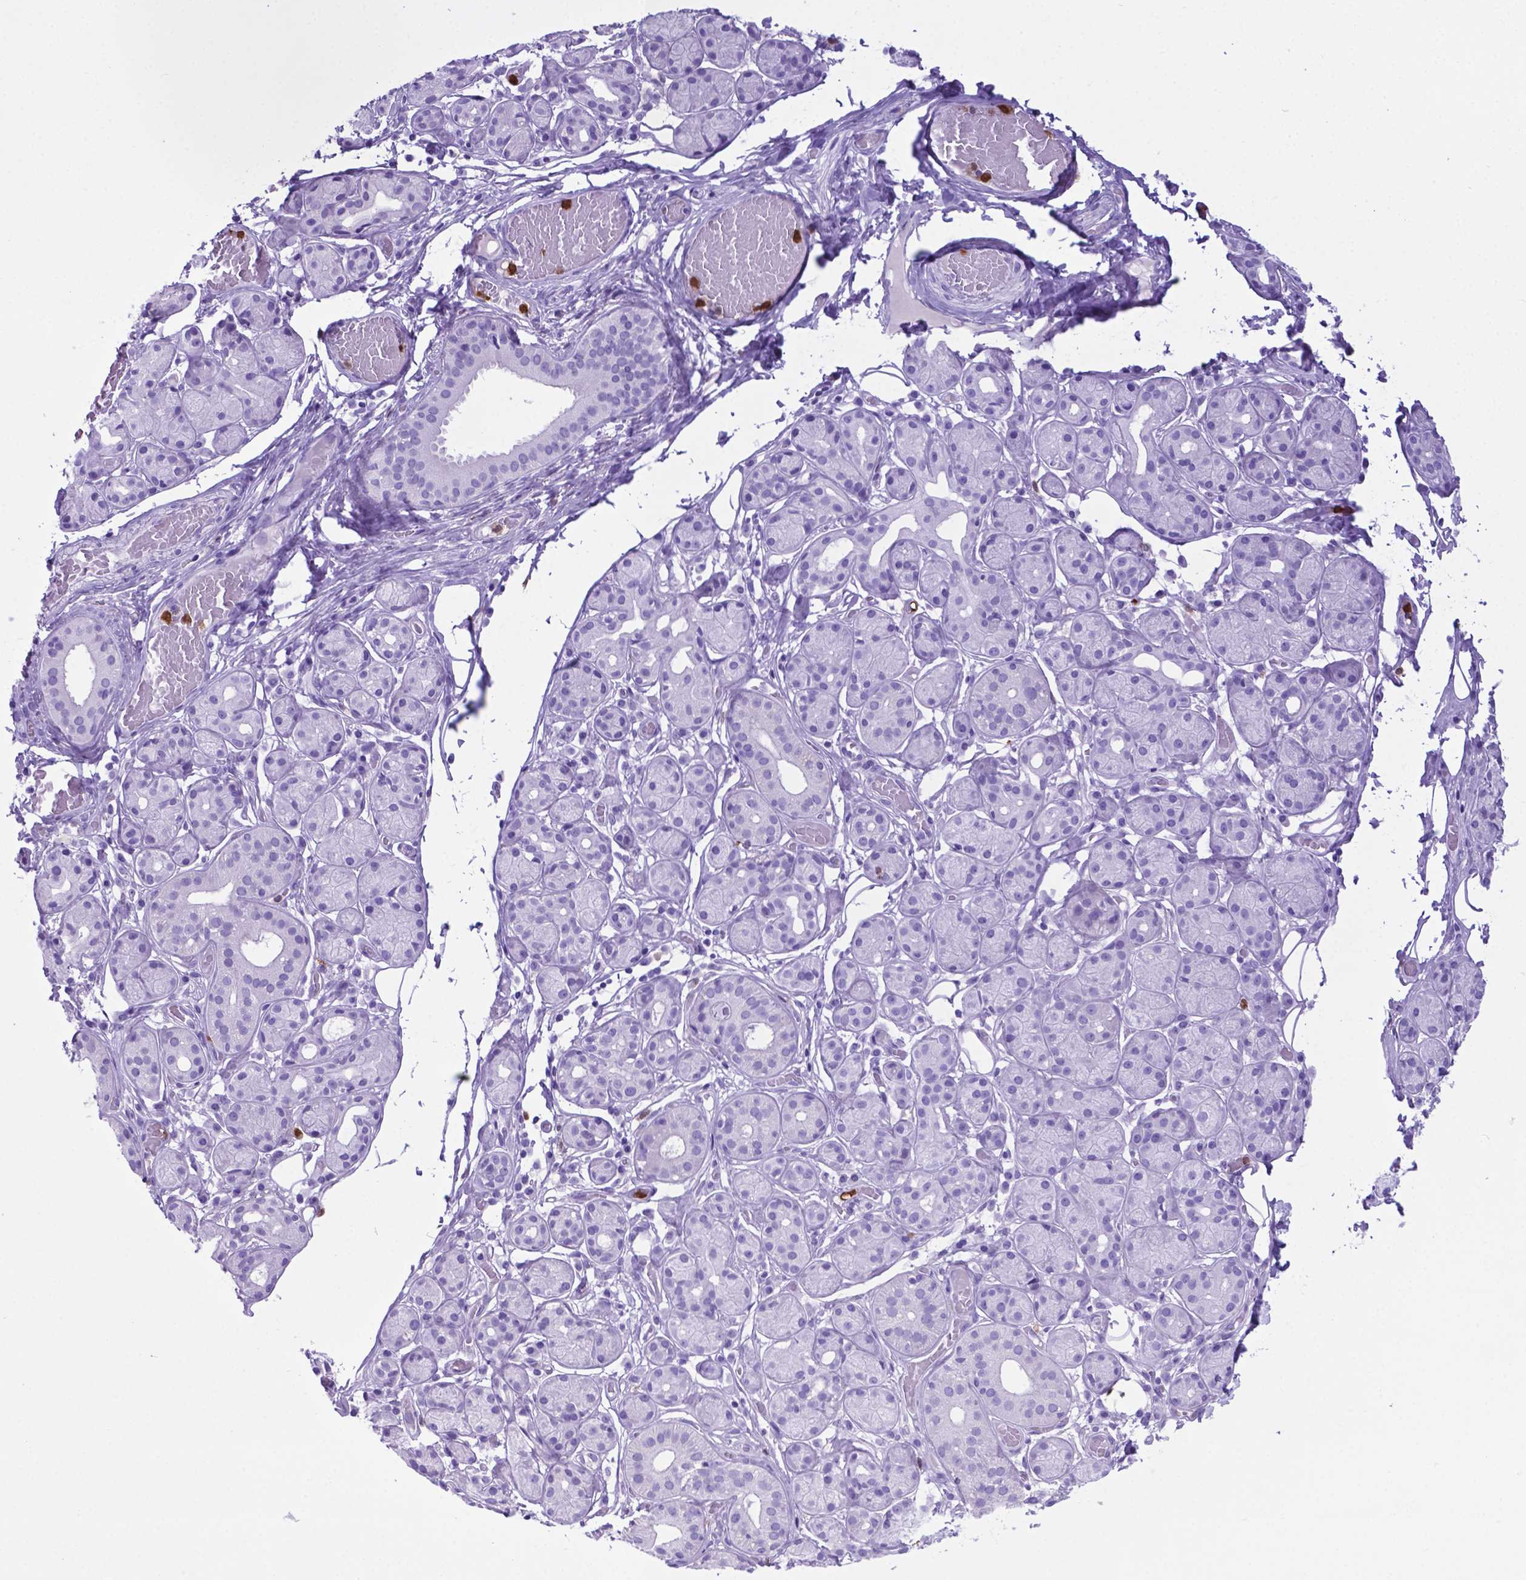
{"staining": {"intensity": "negative", "quantity": "none", "location": "none"}, "tissue": "salivary gland", "cell_type": "Glandular cells", "image_type": "normal", "snomed": [{"axis": "morphology", "description": "Normal tissue, NOS"}, {"axis": "topography", "description": "Salivary gland"}, {"axis": "topography", "description": "Peripheral nerve tissue"}], "caption": "High power microscopy photomicrograph of an immunohistochemistry photomicrograph of normal salivary gland, revealing no significant expression in glandular cells.", "gene": "LZTR1", "patient": {"sex": "male", "age": 71}}